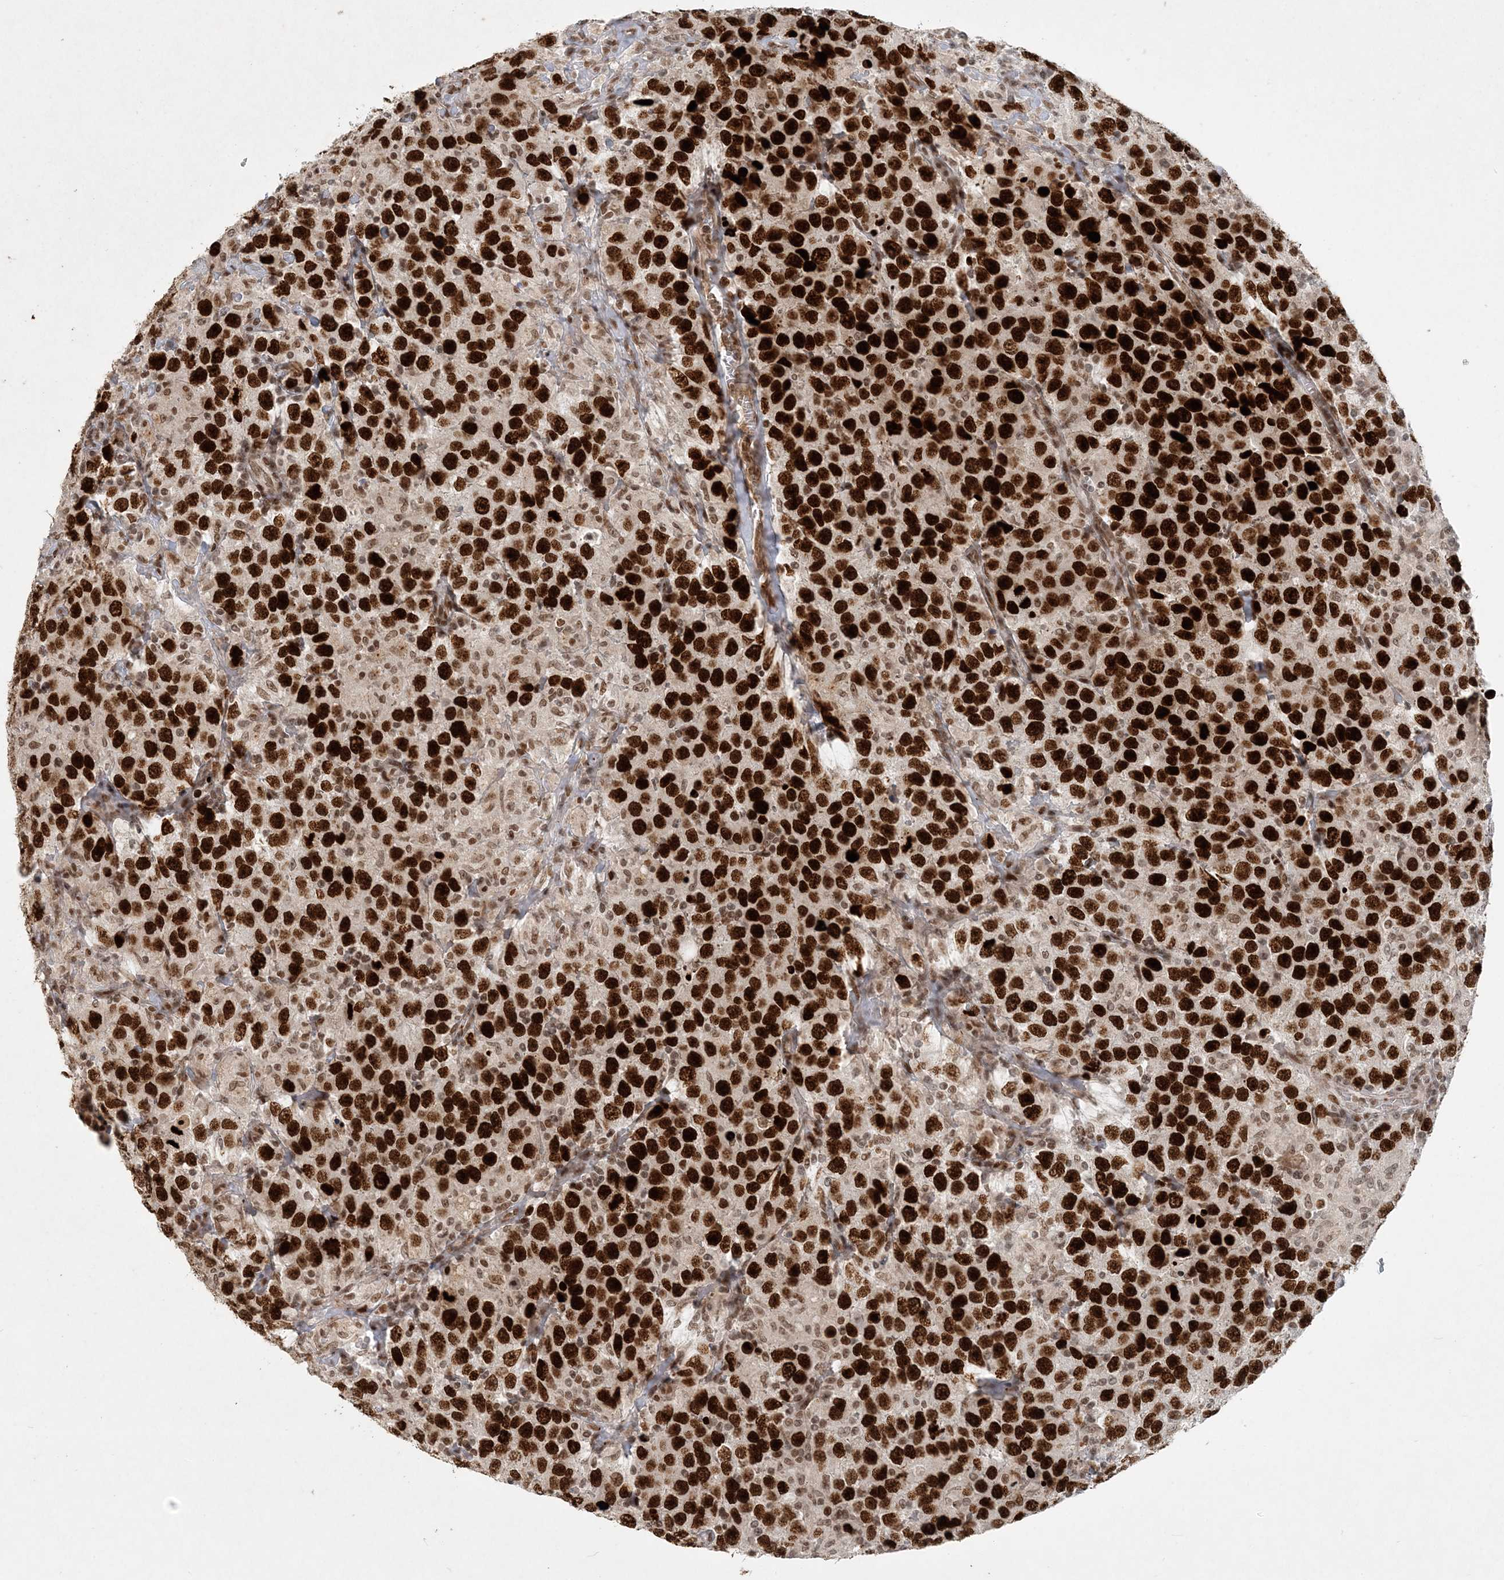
{"staining": {"intensity": "strong", "quantity": ">75%", "location": "nuclear"}, "tissue": "testis cancer", "cell_type": "Tumor cells", "image_type": "cancer", "snomed": [{"axis": "morphology", "description": "Seminoma, NOS"}, {"axis": "topography", "description": "Testis"}], "caption": "Protein positivity by IHC reveals strong nuclear staining in about >75% of tumor cells in testis cancer.", "gene": "BAZ1B", "patient": {"sex": "male", "age": 41}}